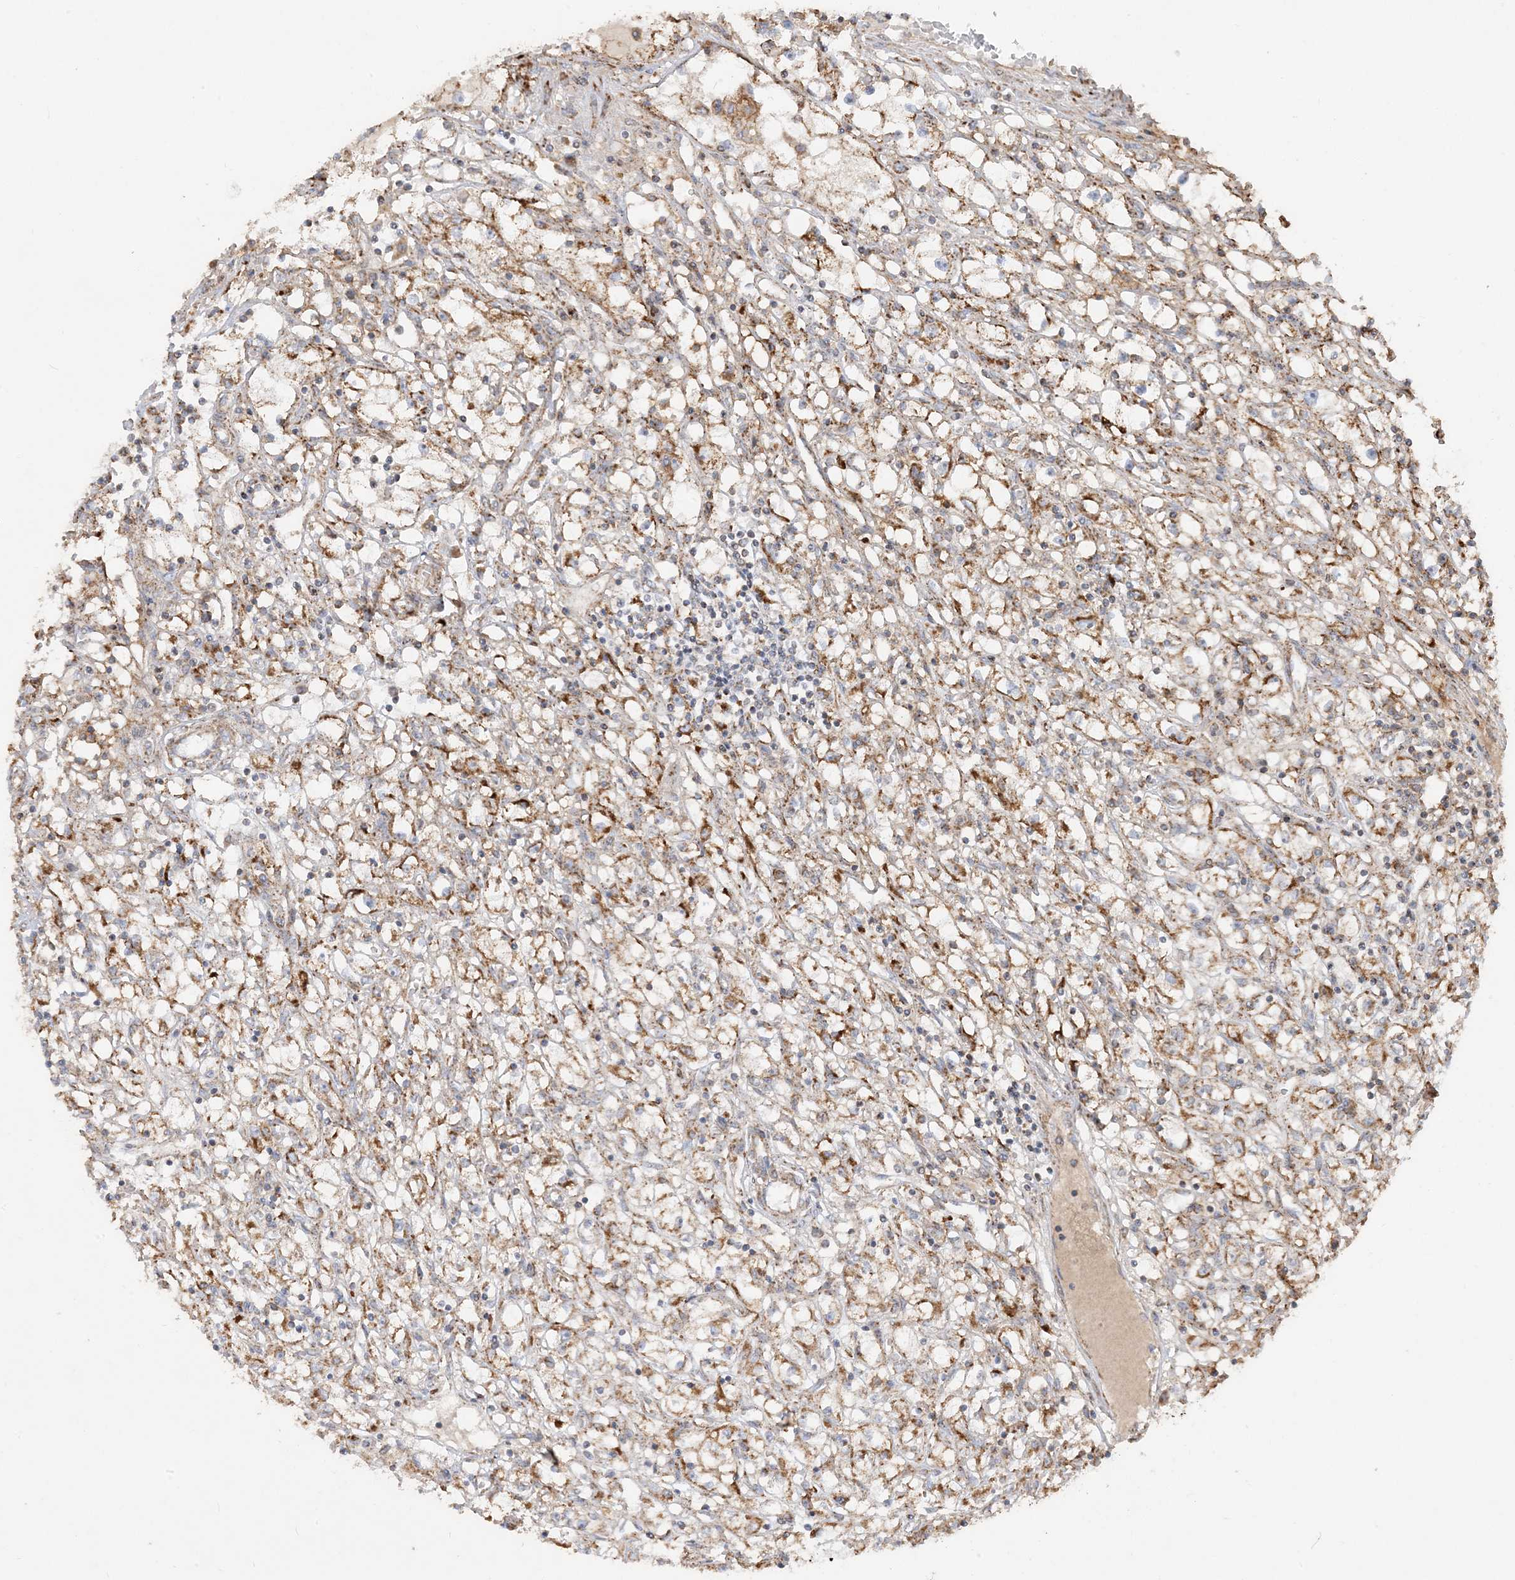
{"staining": {"intensity": "moderate", "quantity": ">75%", "location": "cytoplasmic/membranous"}, "tissue": "renal cancer", "cell_type": "Tumor cells", "image_type": "cancer", "snomed": [{"axis": "morphology", "description": "Adenocarcinoma, NOS"}, {"axis": "topography", "description": "Kidney"}], "caption": "This histopathology image demonstrates renal cancer stained with IHC to label a protein in brown. The cytoplasmic/membranous of tumor cells show moderate positivity for the protein. Nuclei are counter-stained blue.", "gene": "NDUFAF3", "patient": {"sex": "male", "age": 56}}